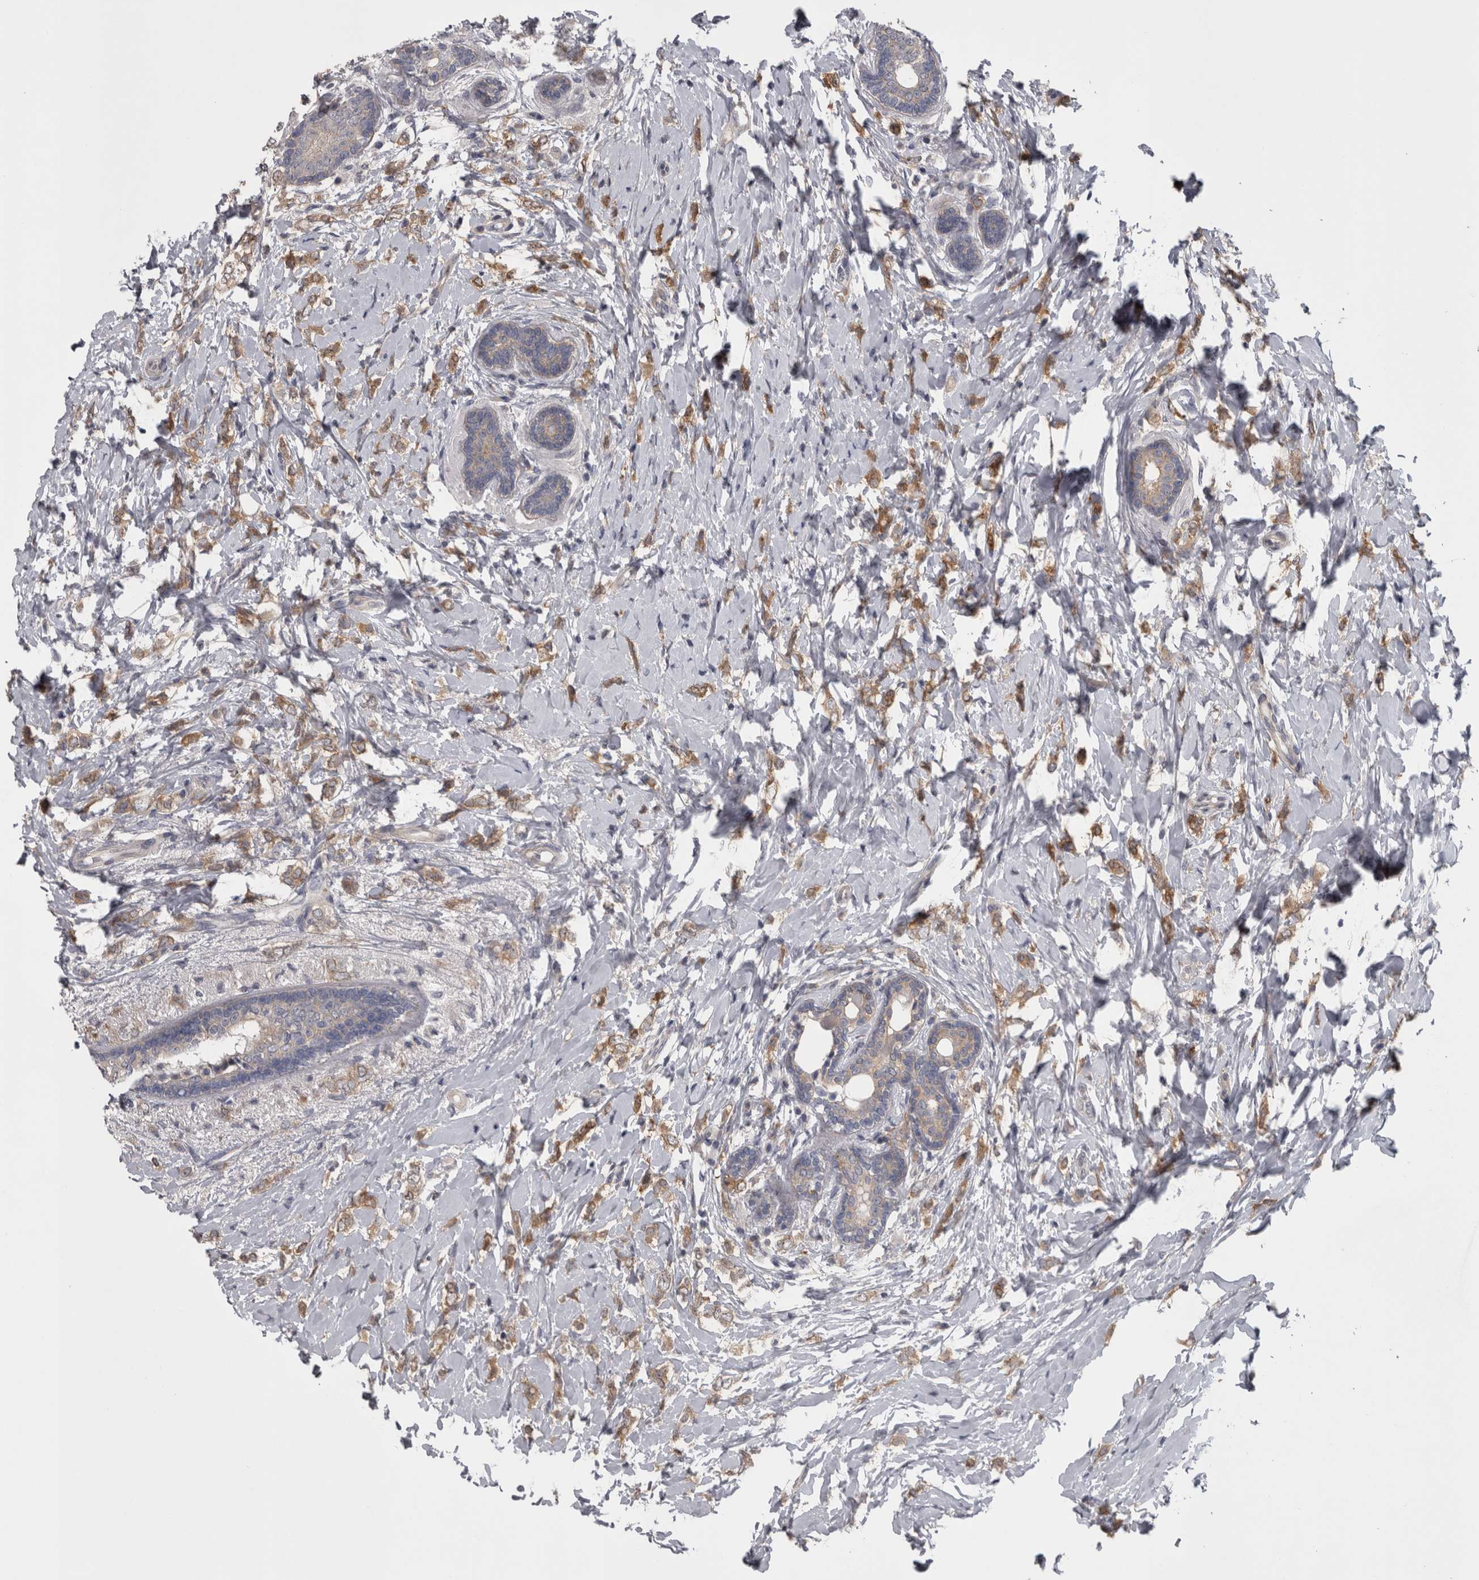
{"staining": {"intensity": "weak", "quantity": ">75%", "location": "cytoplasmic/membranous"}, "tissue": "breast cancer", "cell_type": "Tumor cells", "image_type": "cancer", "snomed": [{"axis": "morphology", "description": "Normal tissue, NOS"}, {"axis": "morphology", "description": "Lobular carcinoma"}, {"axis": "topography", "description": "Breast"}], "caption": "IHC (DAB) staining of human breast lobular carcinoma exhibits weak cytoplasmic/membranous protein positivity in approximately >75% of tumor cells.", "gene": "PRKCI", "patient": {"sex": "female", "age": 47}}